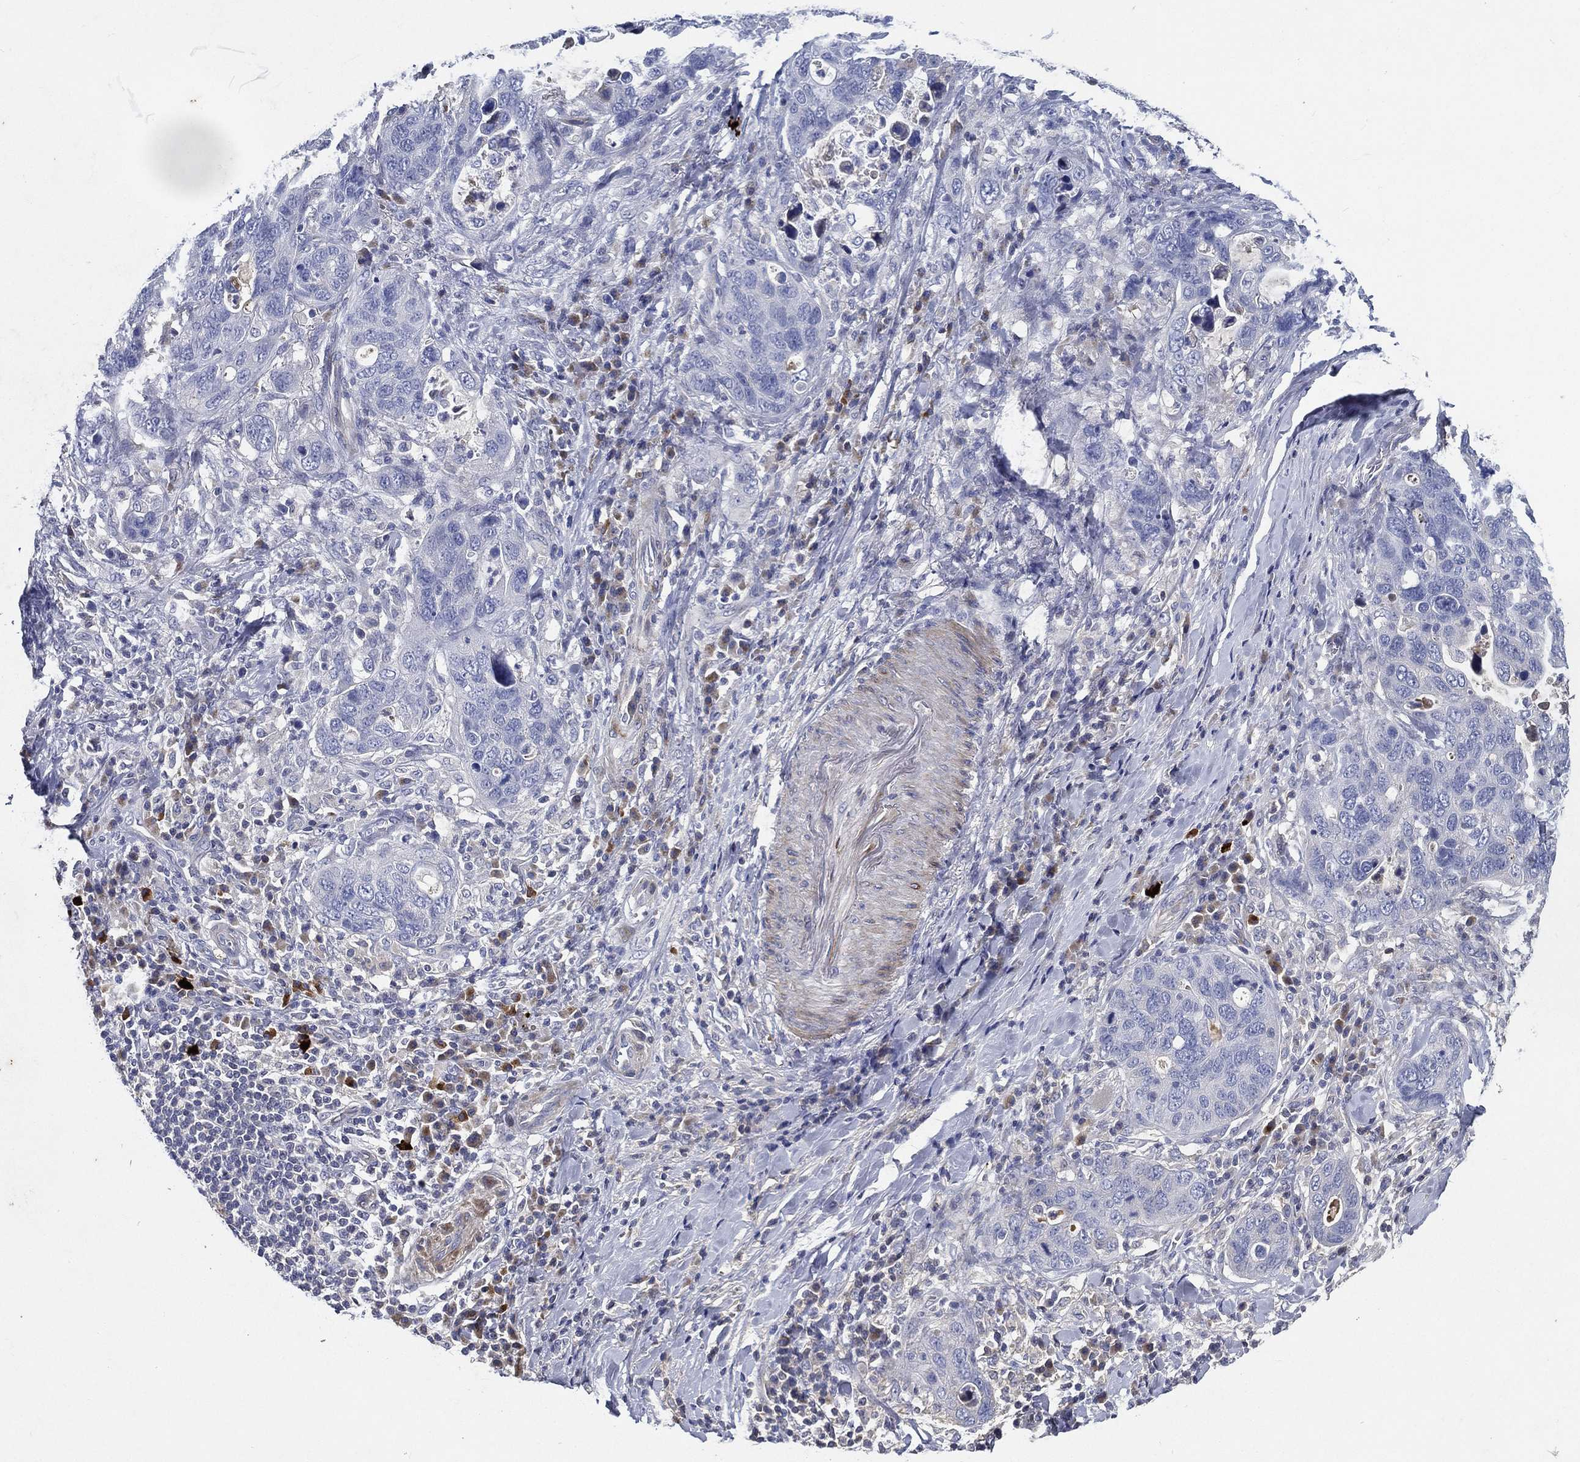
{"staining": {"intensity": "negative", "quantity": "none", "location": "none"}, "tissue": "stomach cancer", "cell_type": "Tumor cells", "image_type": "cancer", "snomed": [{"axis": "morphology", "description": "Adenocarcinoma, NOS"}, {"axis": "topography", "description": "Stomach"}], "caption": "This is an immunohistochemistry (IHC) photomicrograph of human stomach cancer (adenocarcinoma). There is no expression in tumor cells.", "gene": "TMPRSS11D", "patient": {"sex": "male", "age": 54}}